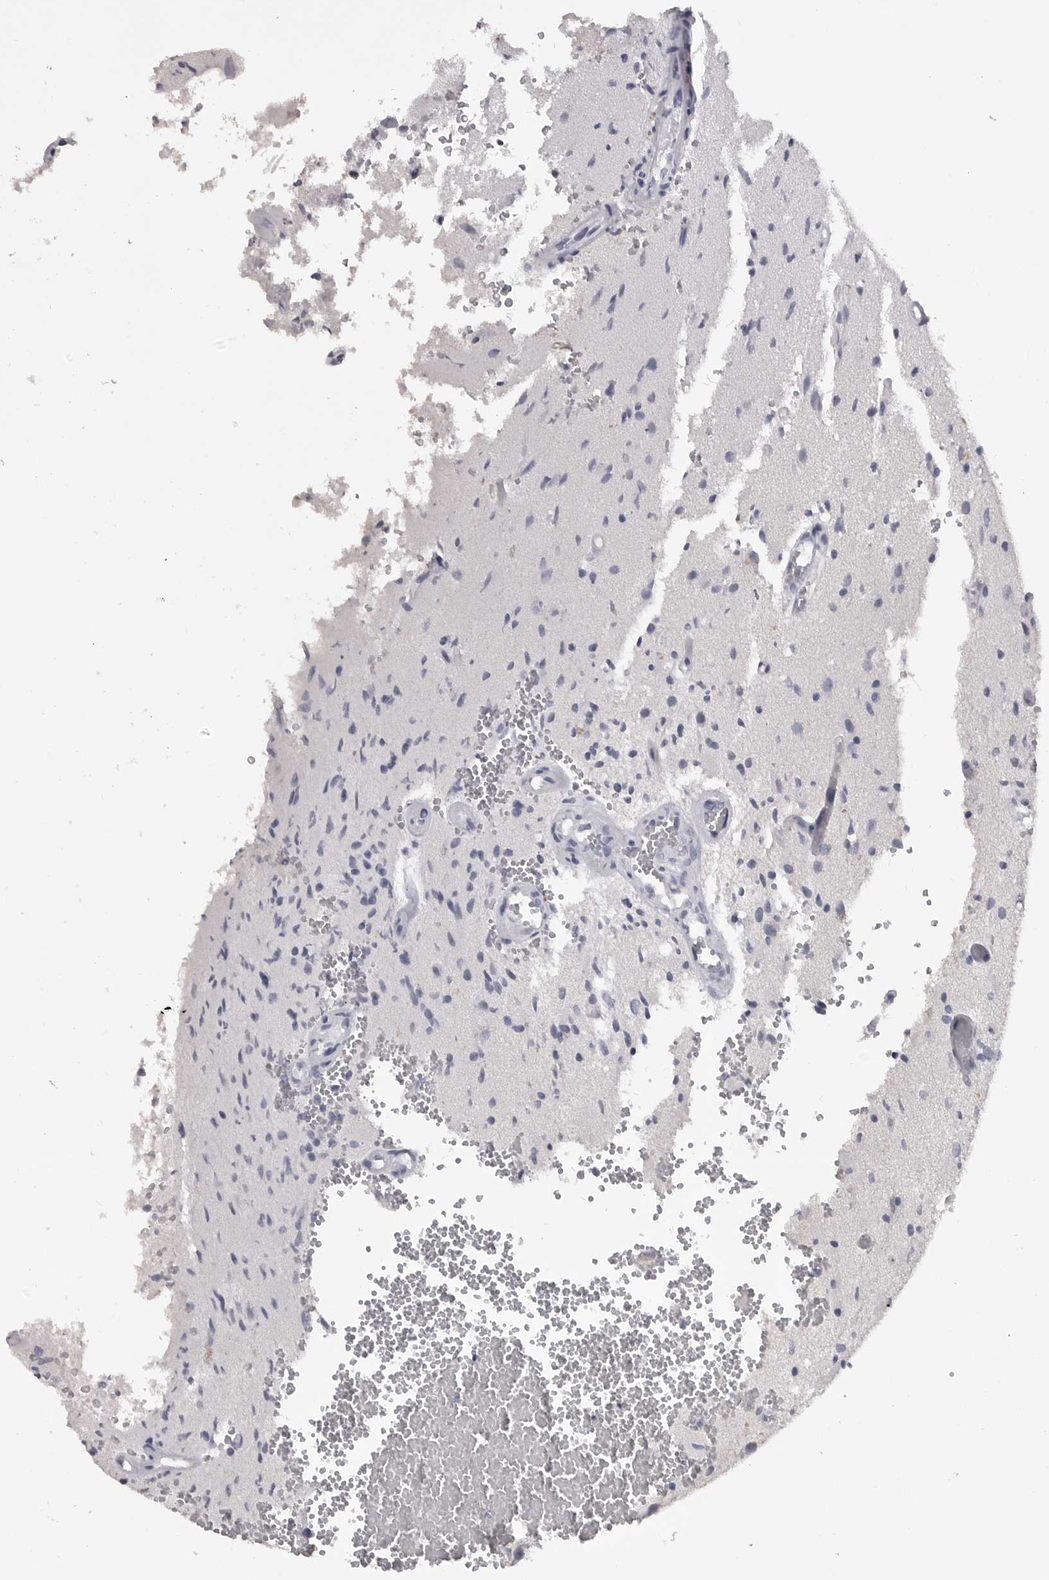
{"staining": {"intensity": "negative", "quantity": "none", "location": "none"}, "tissue": "glioma", "cell_type": "Tumor cells", "image_type": "cancer", "snomed": [{"axis": "morphology", "description": "Normal tissue, NOS"}, {"axis": "morphology", "description": "Glioma, malignant, High grade"}, {"axis": "topography", "description": "Cerebral cortex"}], "caption": "This is a image of immunohistochemistry (IHC) staining of malignant high-grade glioma, which shows no expression in tumor cells.", "gene": "GPN2", "patient": {"sex": "male", "age": 77}}